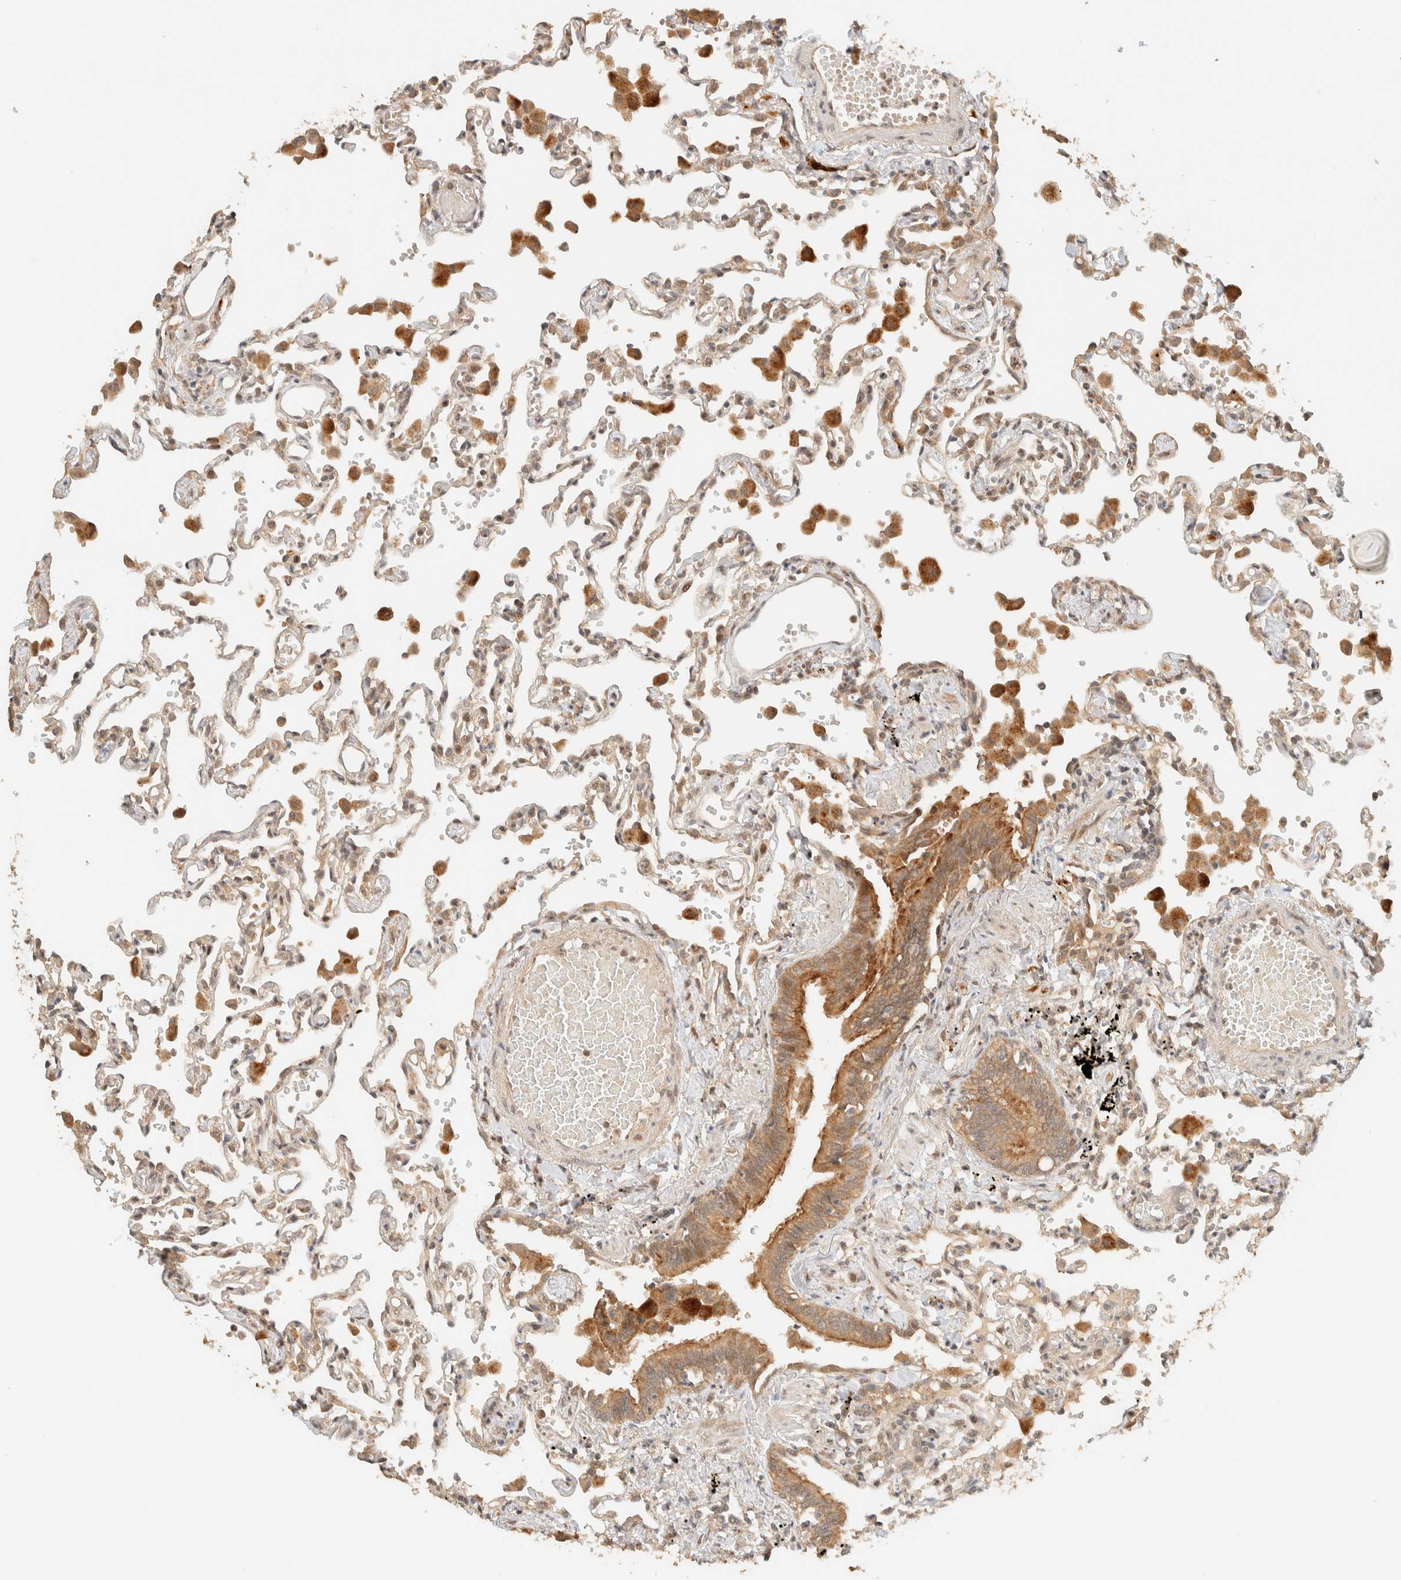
{"staining": {"intensity": "weak", "quantity": ">75%", "location": "cytoplasmic/membranous"}, "tissue": "lung", "cell_type": "Alveolar cells", "image_type": "normal", "snomed": [{"axis": "morphology", "description": "Normal tissue, NOS"}, {"axis": "topography", "description": "Bronchus"}, {"axis": "topography", "description": "Lung"}], "caption": "Lung stained with immunohistochemistry (IHC) exhibits weak cytoplasmic/membranous expression in approximately >75% of alveolar cells.", "gene": "ZBTB34", "patient": {"sex": "female", "age": 49}}